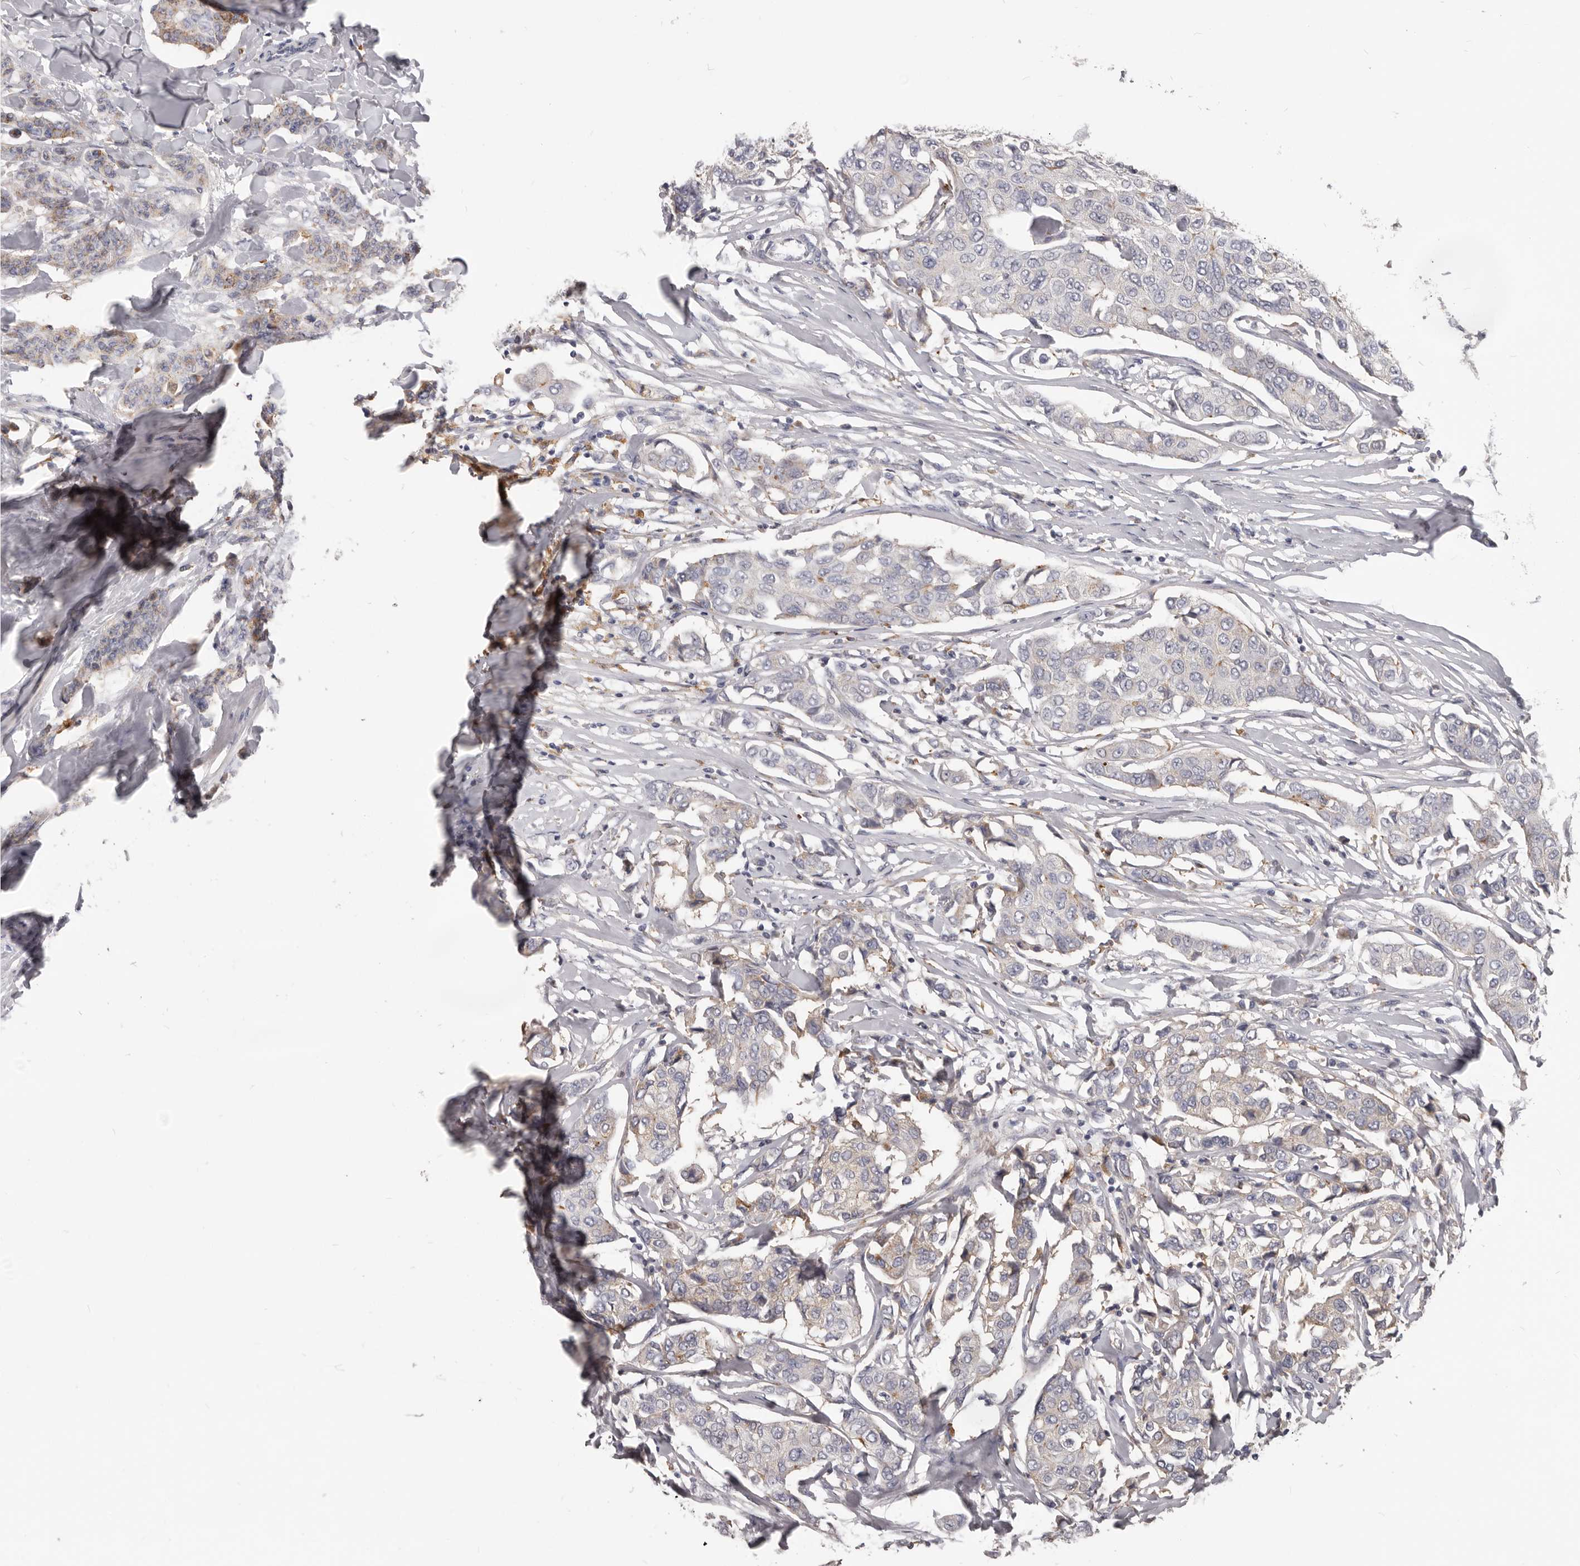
{"staining": {"intensity": "weak", "quantity": "<25%", "location": "cytoplasmic/membranous"}, "tissue": "breast cancer", "cell_type": "Tumor cells", "image_type": "cancer", "snomed": [{"axis": "morphology", "description": "Duct carcinoma"}, {"axis": "topography", "description": "Breast"}], "caption": "This is an IHC photomicrograph of human breast invasive ductal carcinoma. There is no staining in tumor cells.", "gene": "PI4K2A", "patient": {"sex": "female", "age": 80}}